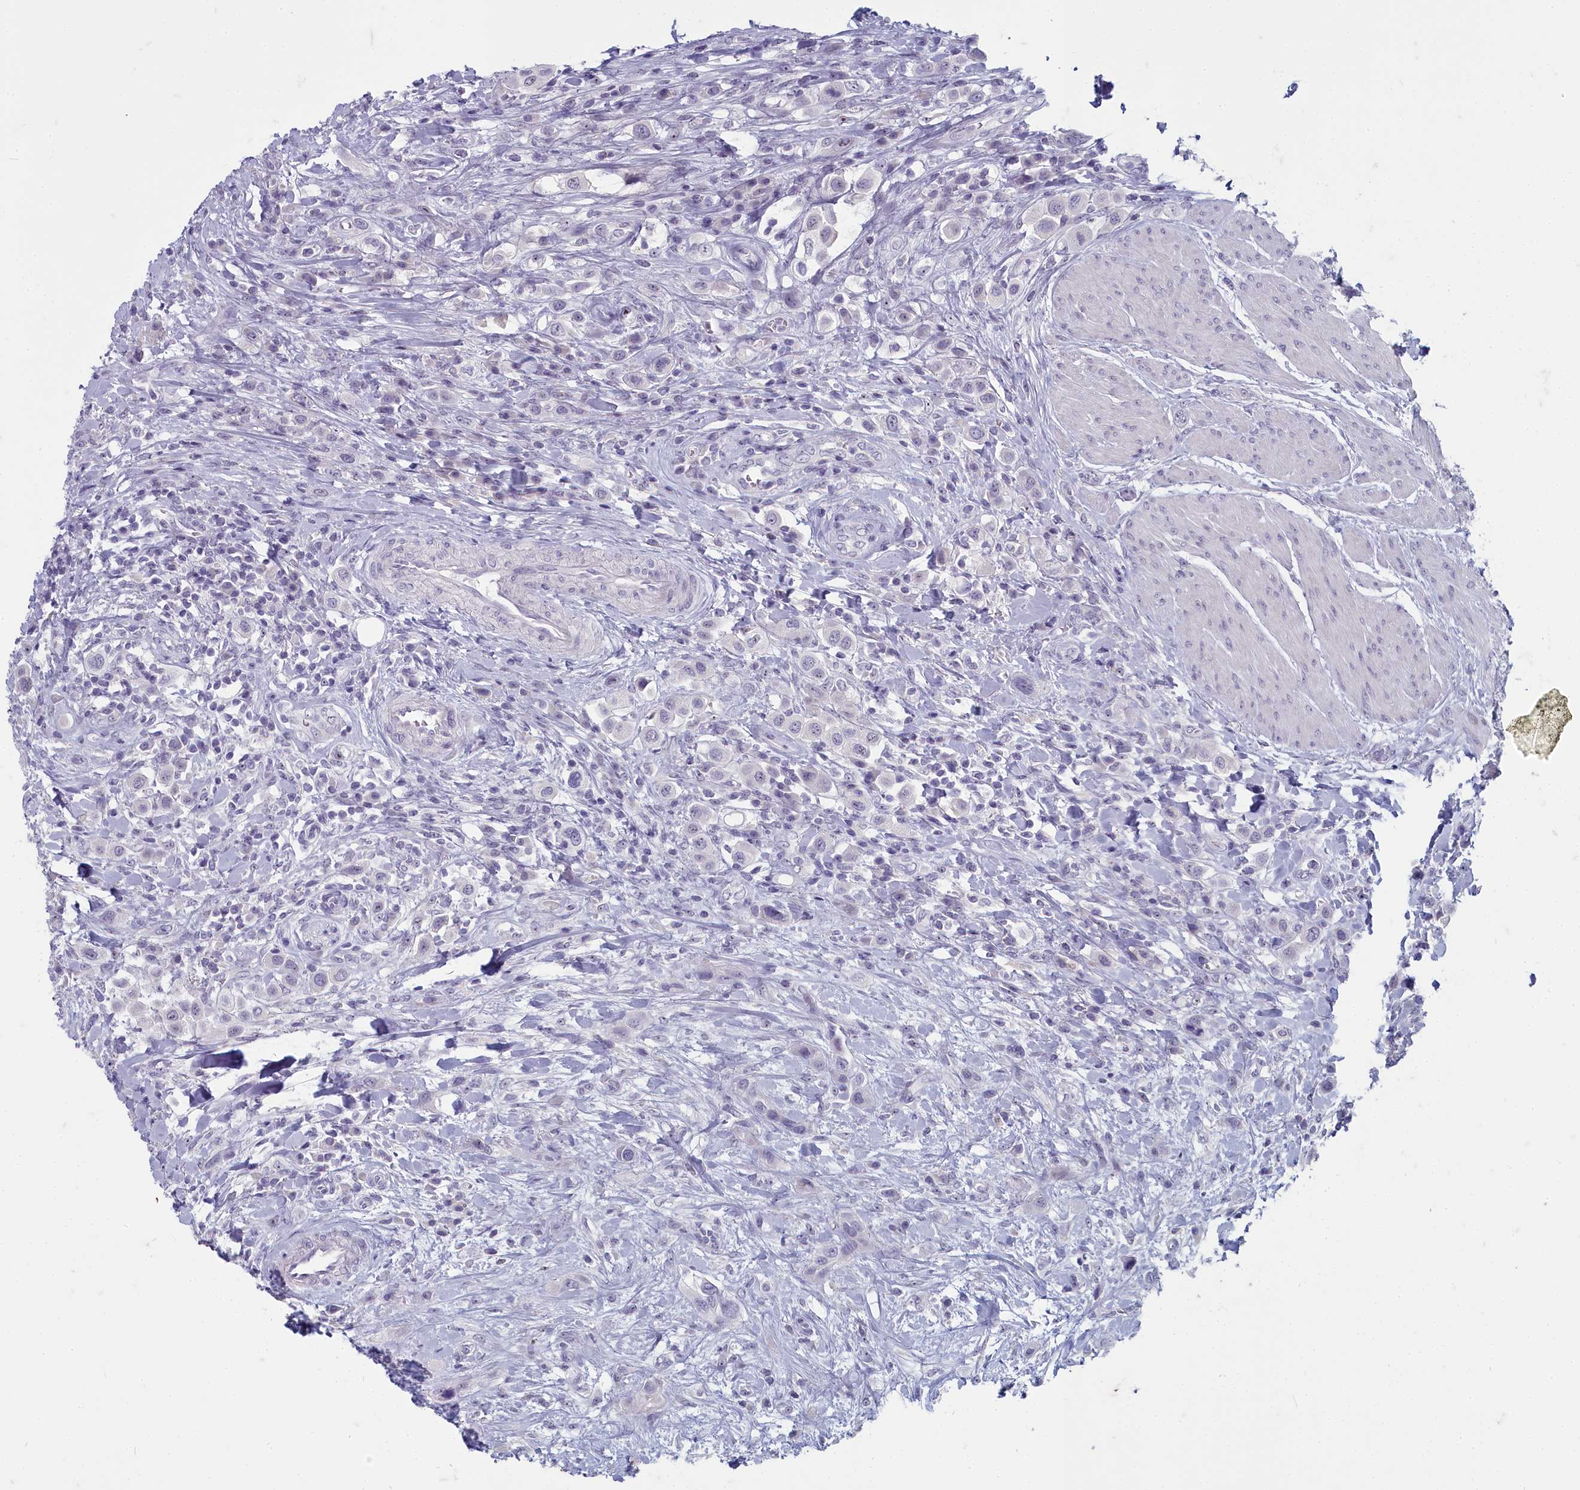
{"staining": {"intensity": "negative", "quantity": "none", "location": "none"}, "tissue": "urothelial cancer", "cell_type": "Tumor cells", "image_type": "cancer", "snomed": [{"axis": "morphology", "description": "Urothelial carcinoma, High grade"}, {"axis": "topography", "description": "Urinary bladder"}], "caption": "Tumor cells show no significant staining in urothelial cancer.", "gene": "INSYN2A", "patient": {"sex": "male", "age": 50}}